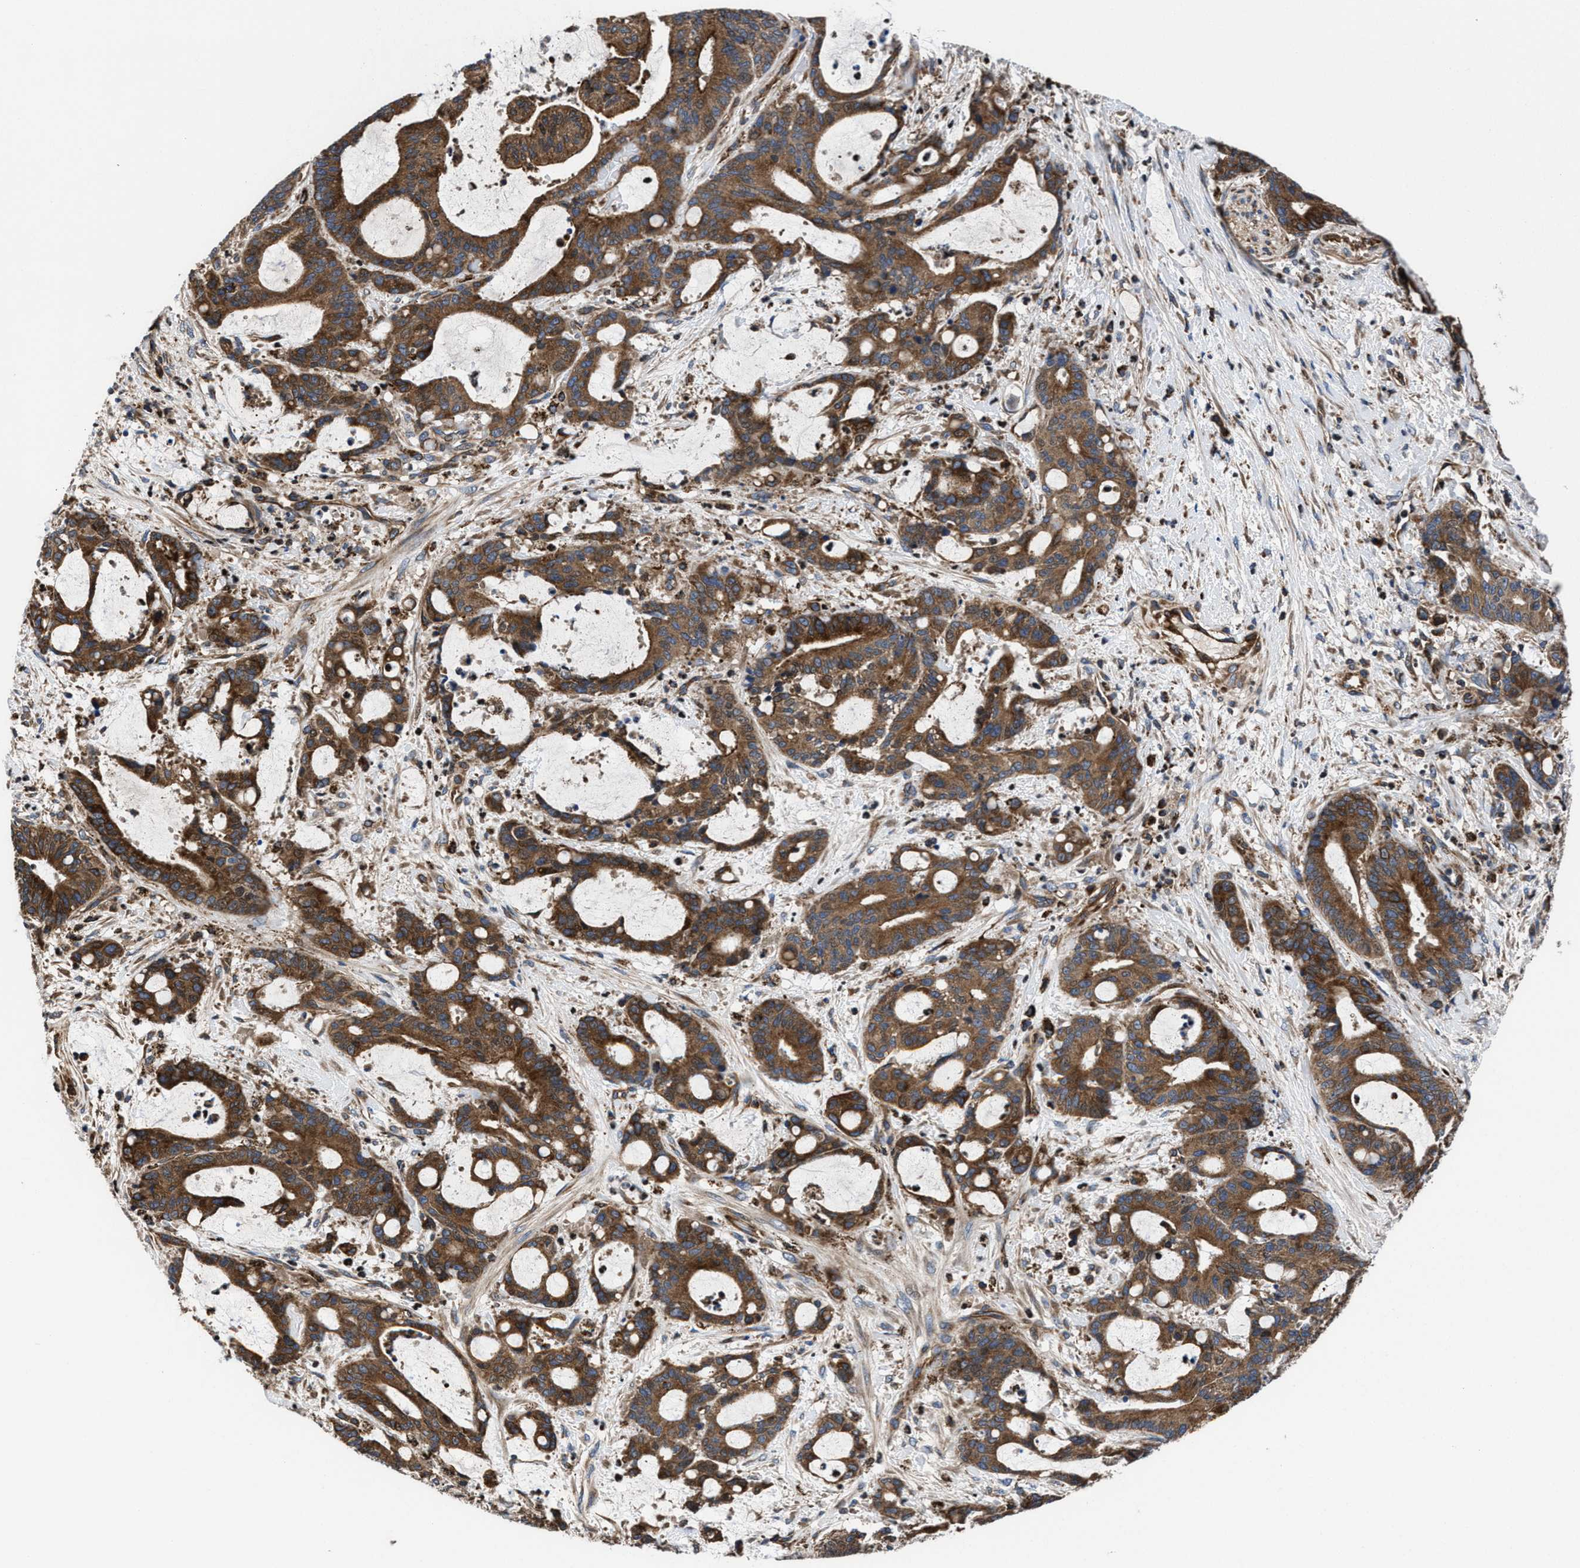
{"staining": {"intensity": "strong", "quantity": ">75%", "location": "cytoplasmic/membranous"}, "tissue": "liver cancer", "cell_type": "Tumor cells", "image_type": "cancer", "snomed": [{"axis": "morphology", "description": "Normal tissue, NOS"}, {"axis": "morphology", "description": "Cholangiocarcinoma"}, {"axis": "topography", "description": "Liver"}, {"axis": "topography", "description": "Peripheral nerve tissue"}], "caption": "Liver cholangiocarcinoma was stained to show a protein in brown. There is high levels of strong cytoplasmic/membranous positivity in approximately >75% of tumor cells.", "gene": "PRR15L", "patient": {"sex": "female", "age": 73}}